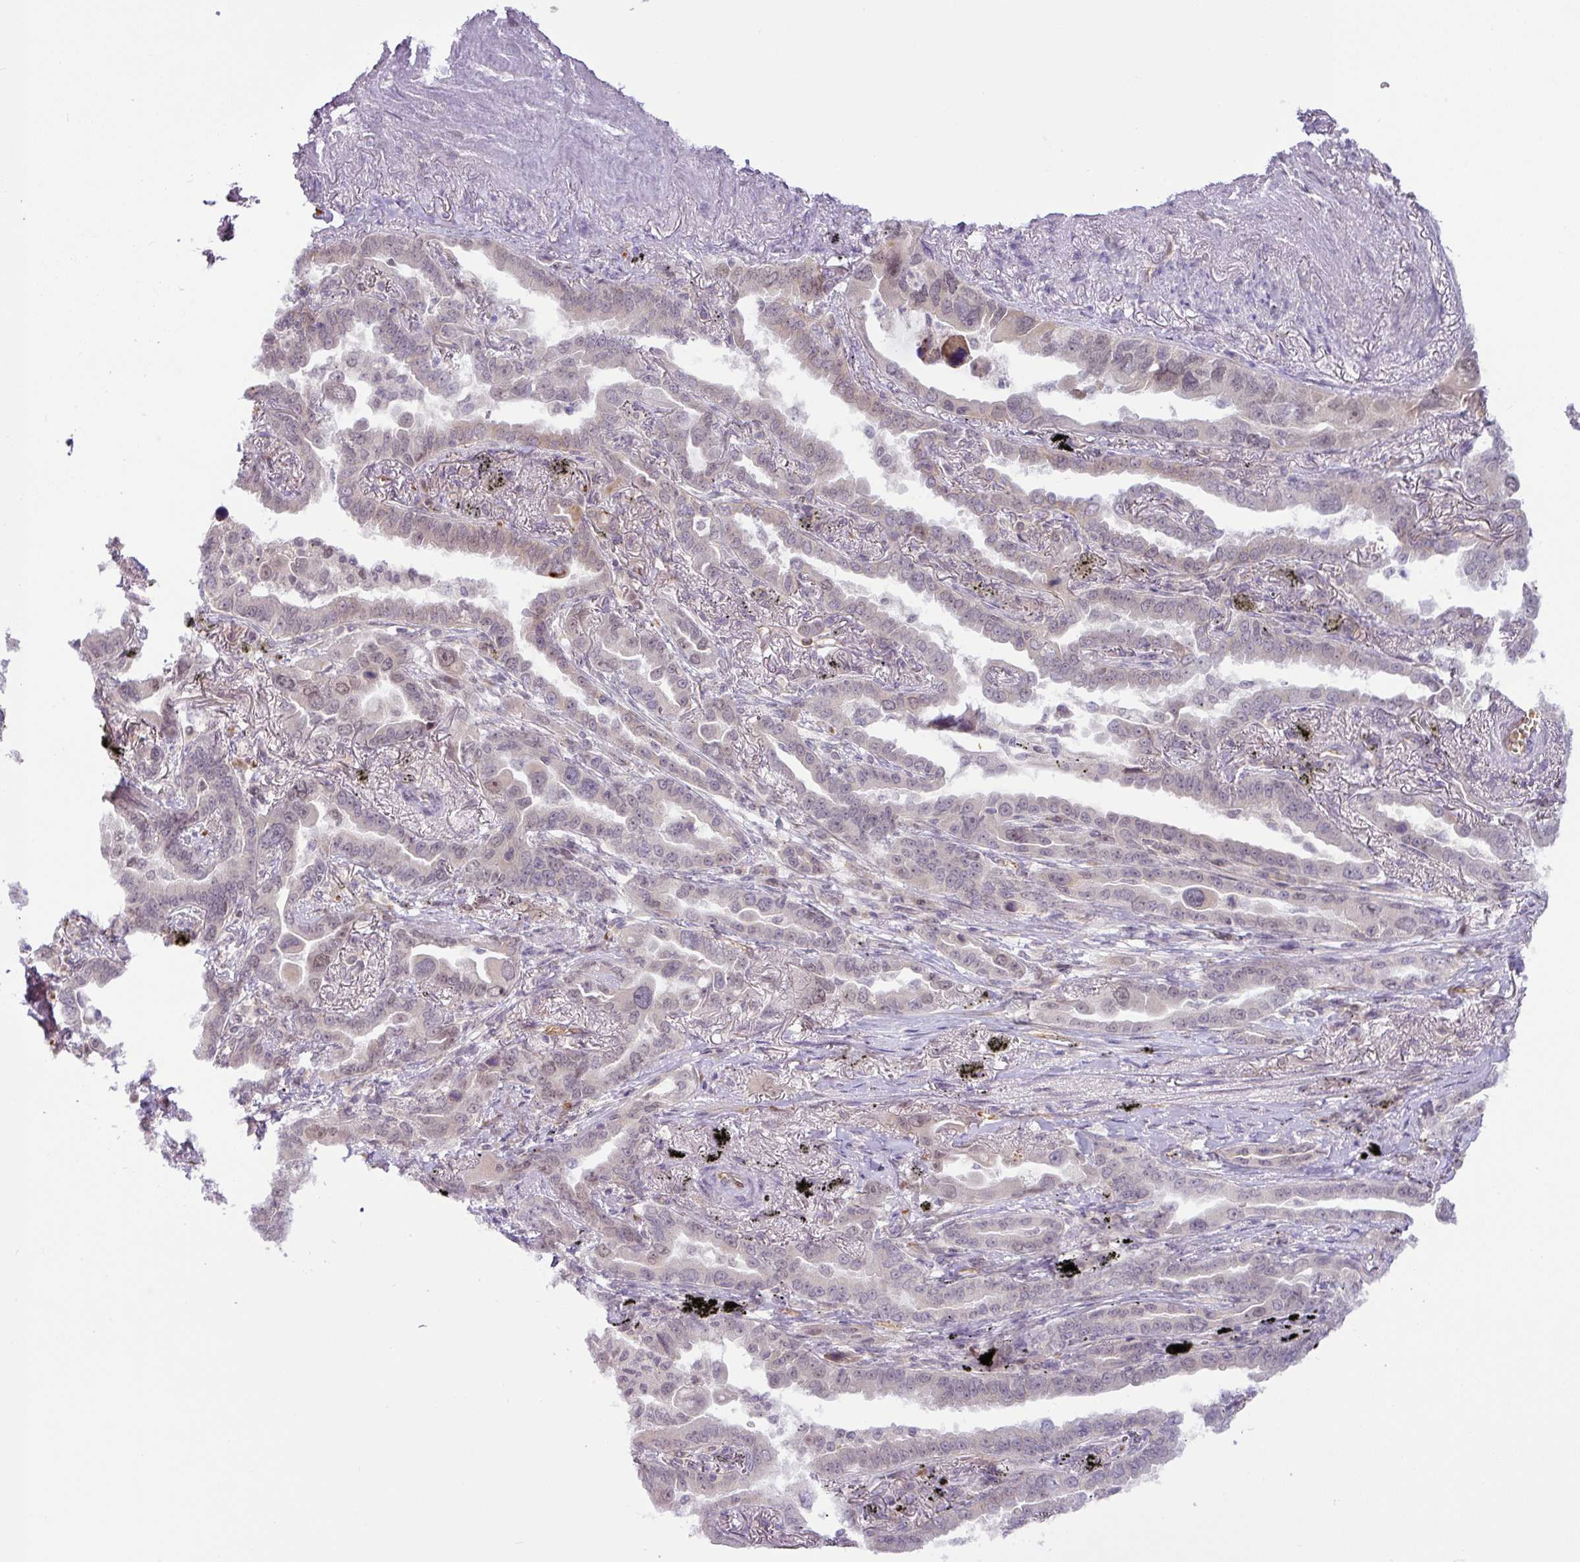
{"staining": {"intensity": "weak", "quantity": "<25%", "location": "nuclear"}, "tissue": "lung cancer", "cell_type": "Tumor cells", "image_type": "cancer", "snomed": [{"axis": "morphology", "description": "Adenocarcinoma, NOS"}, {"axis": "topography", "description": "Lung"}], "caption": "Immunohistochemical staining of human lung cancer reveals no significant expression in tumor cells.", "gene": "PARP2", "patient": {"sex": "male", "age": 67}}